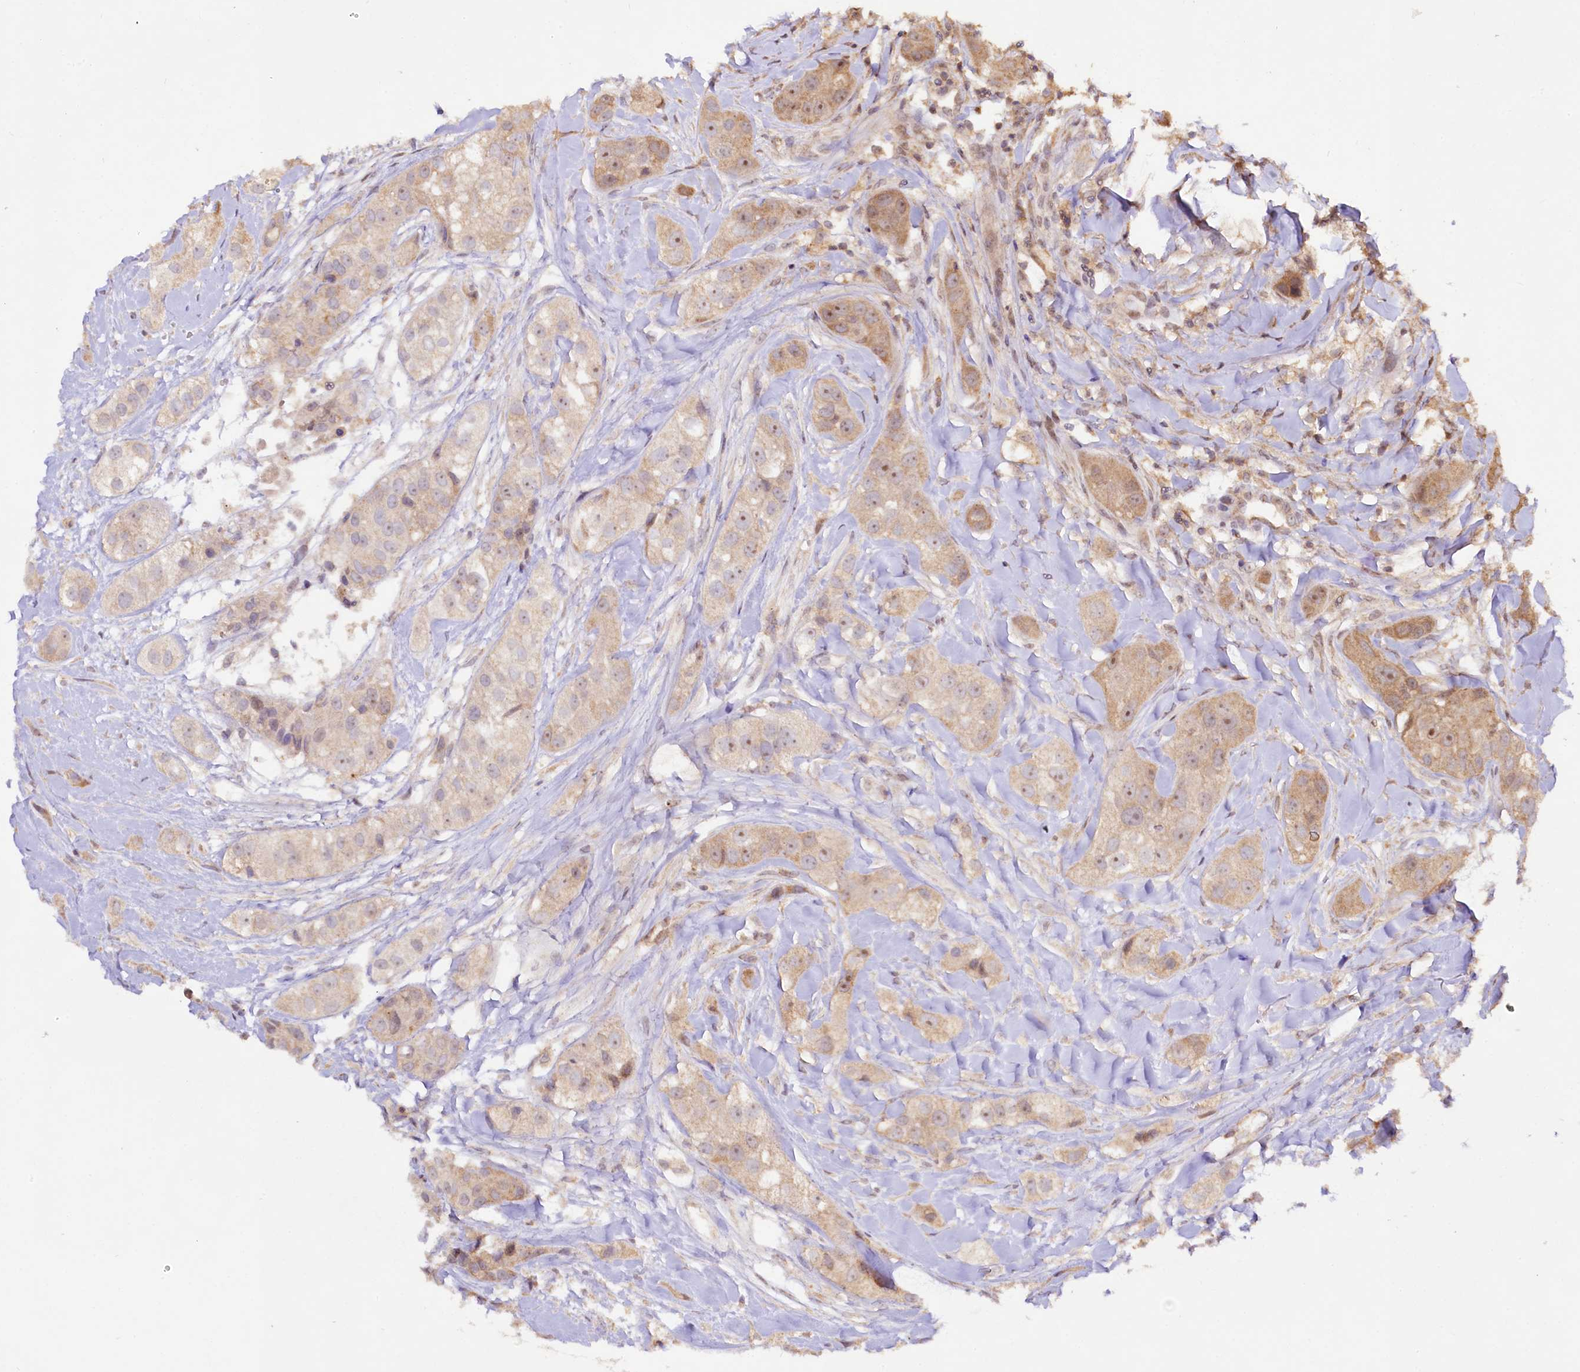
{"staining": {"intensity": "moderate", "quantity": ">75%", "location": "cytoplasmic/membranous,nuclear"}, "tissue": "head and neck cancer", "cell_type": "Tumor cells", "image_type": "cancer", "snomed": [{"axis": "morphology", "description": "Normal tissue, NOS"}, {"axis": "morphology", "description": "Squamous cell carcinoma, NOS"}, {"axis": "topography", "description": "Skeletal muscle"}, {"axis": "topography", "description": "Head-Neck"}], "caption": "This micrograph reveals head and neck squamous cell carcinoma stained with immunohistochemistry to label a protein in brown. The cytoplasmic/membranous and nuclear of tumor cells show moderate positivity for the protein. Nuclei are counter-stained blue.", "gene": "RRP8", "patient": {"sex": "male", "age": 51}}